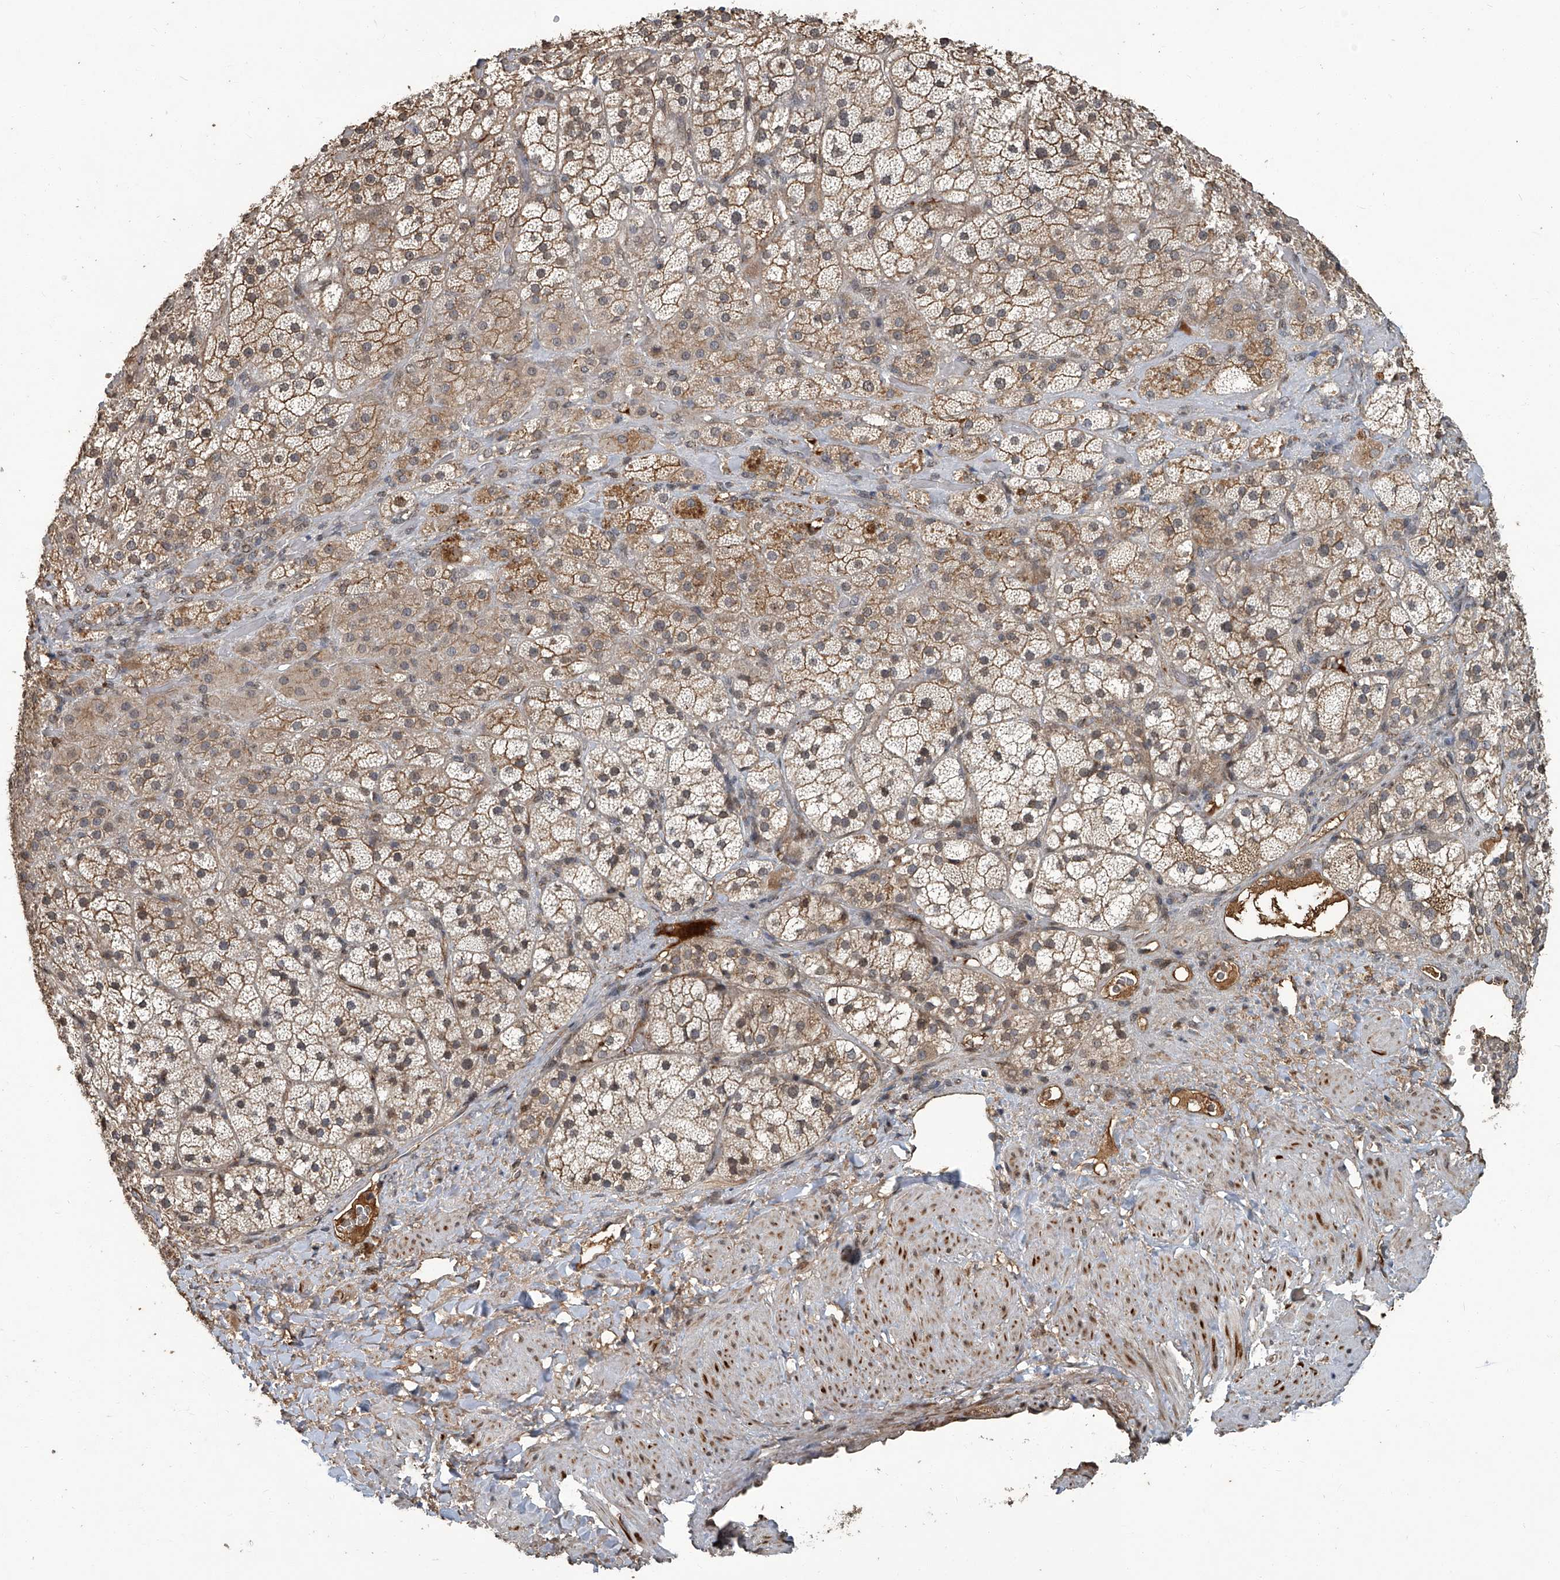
{"staining": {"intensity": "moderate", "quantity": ">75%", "location": "cytoplasmic/membranous,nuclear"}, "tissue": "adrenal gland", "cell_type": "Glandular cells", "image_type": "normal", "snomed": [{"axis": "morphology", "description": "Normal tissue, NOS"}, {"axis": "topography", "description": "Adrenal gland"}], "caption": "Protein staining of benign adrenal gland exhibits moderate cytoplasmic/membranous,nuclear positivity in about >75% of glandular cells.", "gene": "GPR132", "patient": {"sex": "male", "age": 57}}